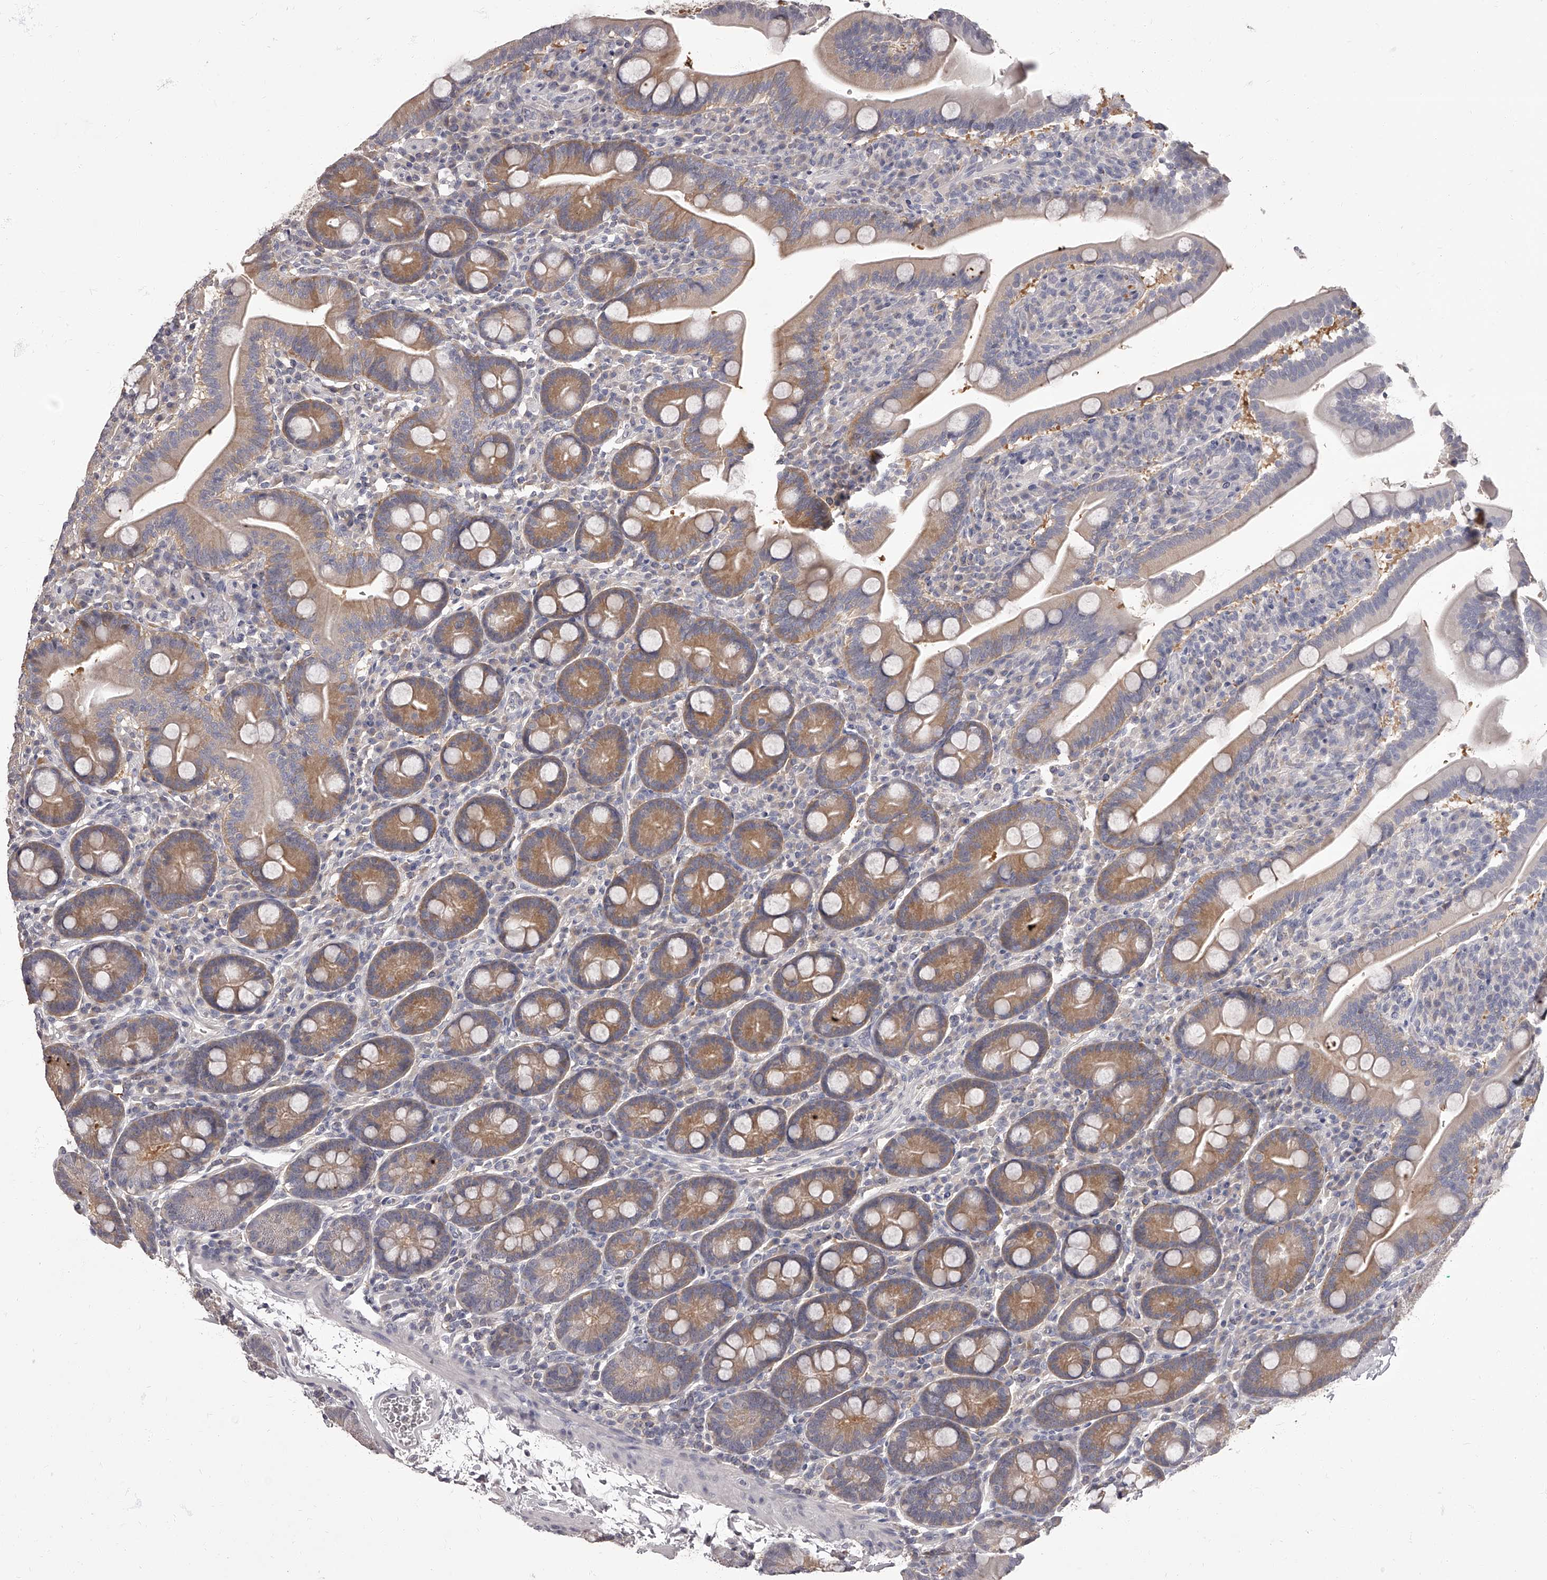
{"staining": {"intensity": "moderate", "quantity": "25%-75%", "location": "cytoplasmic/membranous"}, "tissue": "duodenum", "cell_type": "Glandular cells", "image_type": "normal", "snomed": [{"axis": "morphology", "description": "Normal tissue, NOS"}, {"axis": "topography", "description": "Duodenum"}], "caption": "Duodenum stained with DAB (3,3'-diaminobenzidine) IHC displays medium levels of moderate cytoplasmic/membranous expression in about 25%-75% of glandular cells.", "gene": "APEH", "patient": {"sex": "male", "age": 35}}